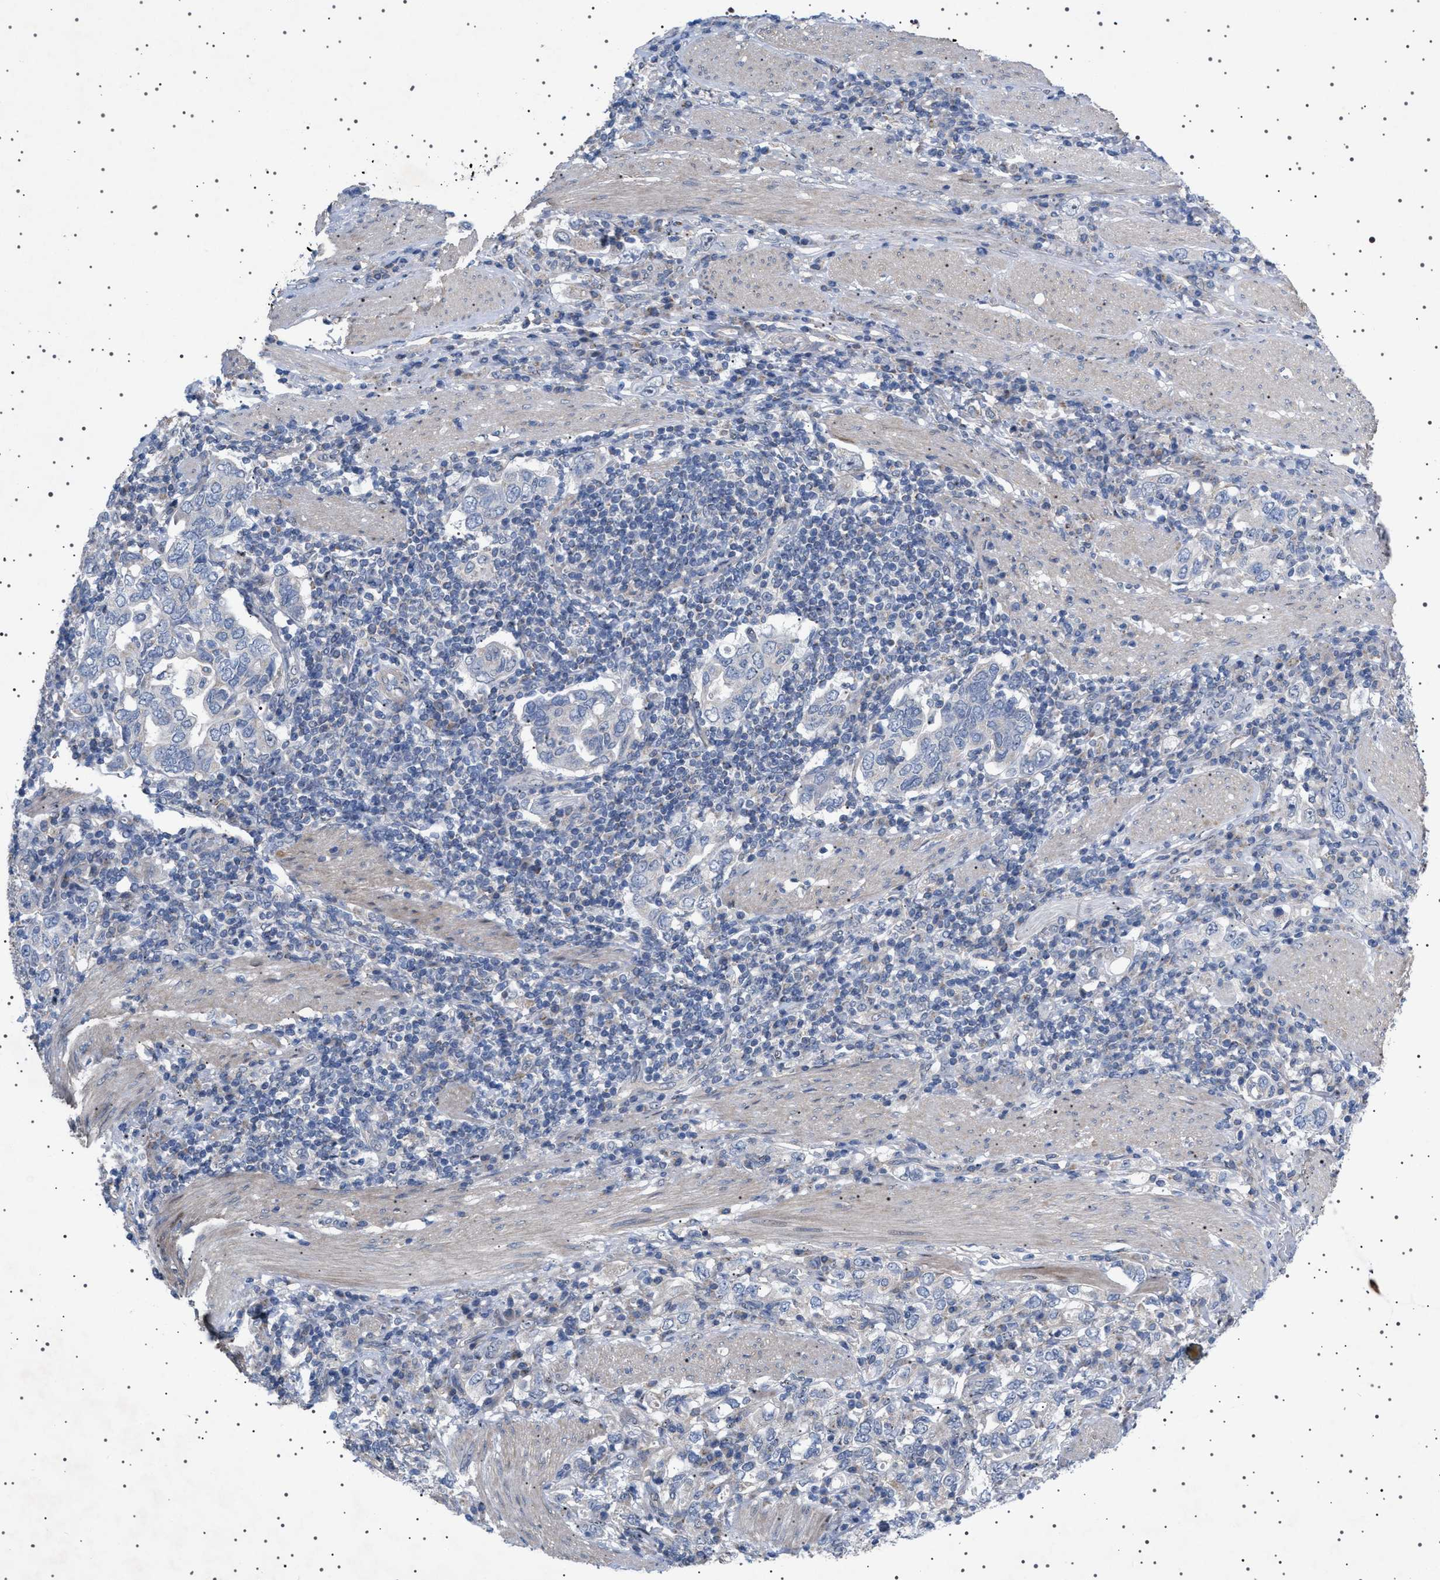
{"staining": {"intensity": "negative", "quantity": "none", "location": "none"}, "tissue": "stomach cancer", "cell_type": "Tumor cells", "image_type": "cancer", "snomed": [{"axis": "morphology", "description": "Adenocarcinoma, NOS"}, {"axis": "topography", "description": "Stomach, upper"}], "caption": "High power microscopy photomicrograph of an IHC micrograph of stomach cancer (adenocarcinoma), revealing no significant expression in tumor cells.", "gene": "HTR1A", "patient": {"sex": "male", "age": 62}}